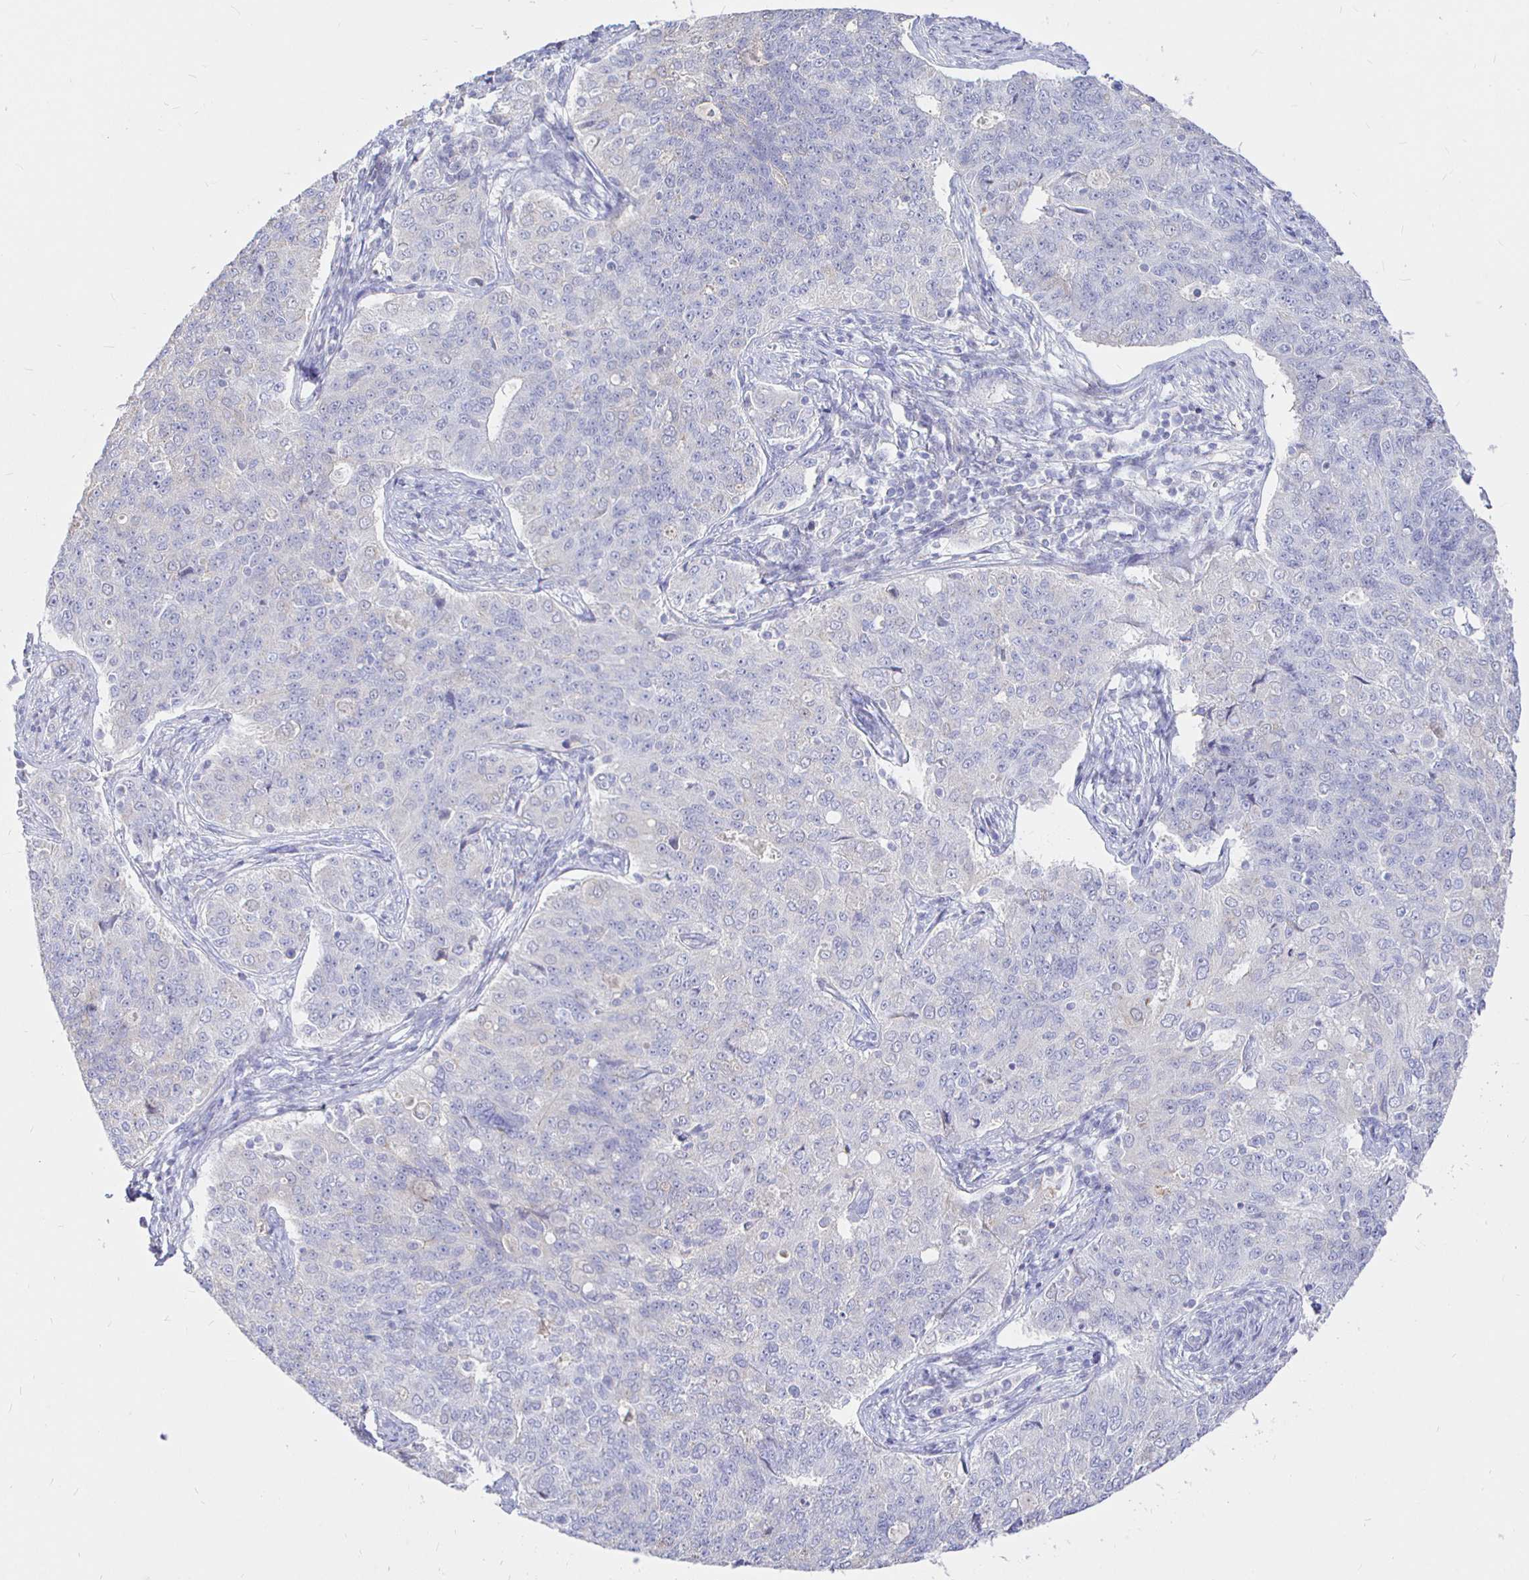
{"staining": {"intensity": "negative", "quantity": "none", "location": "none"}, "tissue": "endometrial cancer", "cell_type": "Tumor cells", "image_type": "cancer", "snomed": [{"axis": "morphology", "description": "Adenocarcinoma, NOS"}, {"axis": "topography", "description": "Endometrium"}], "caption": "High magnification brightfield microscopy of endometrial adenocarcinoma stained with DAB (3,3'-diaminobenzidine) (brown) and counterstained with hematoxylin (blue): tumor cells show no significant expression.", "gene": "NECAB1", "patient": {"sex": "female", "age": 43}}